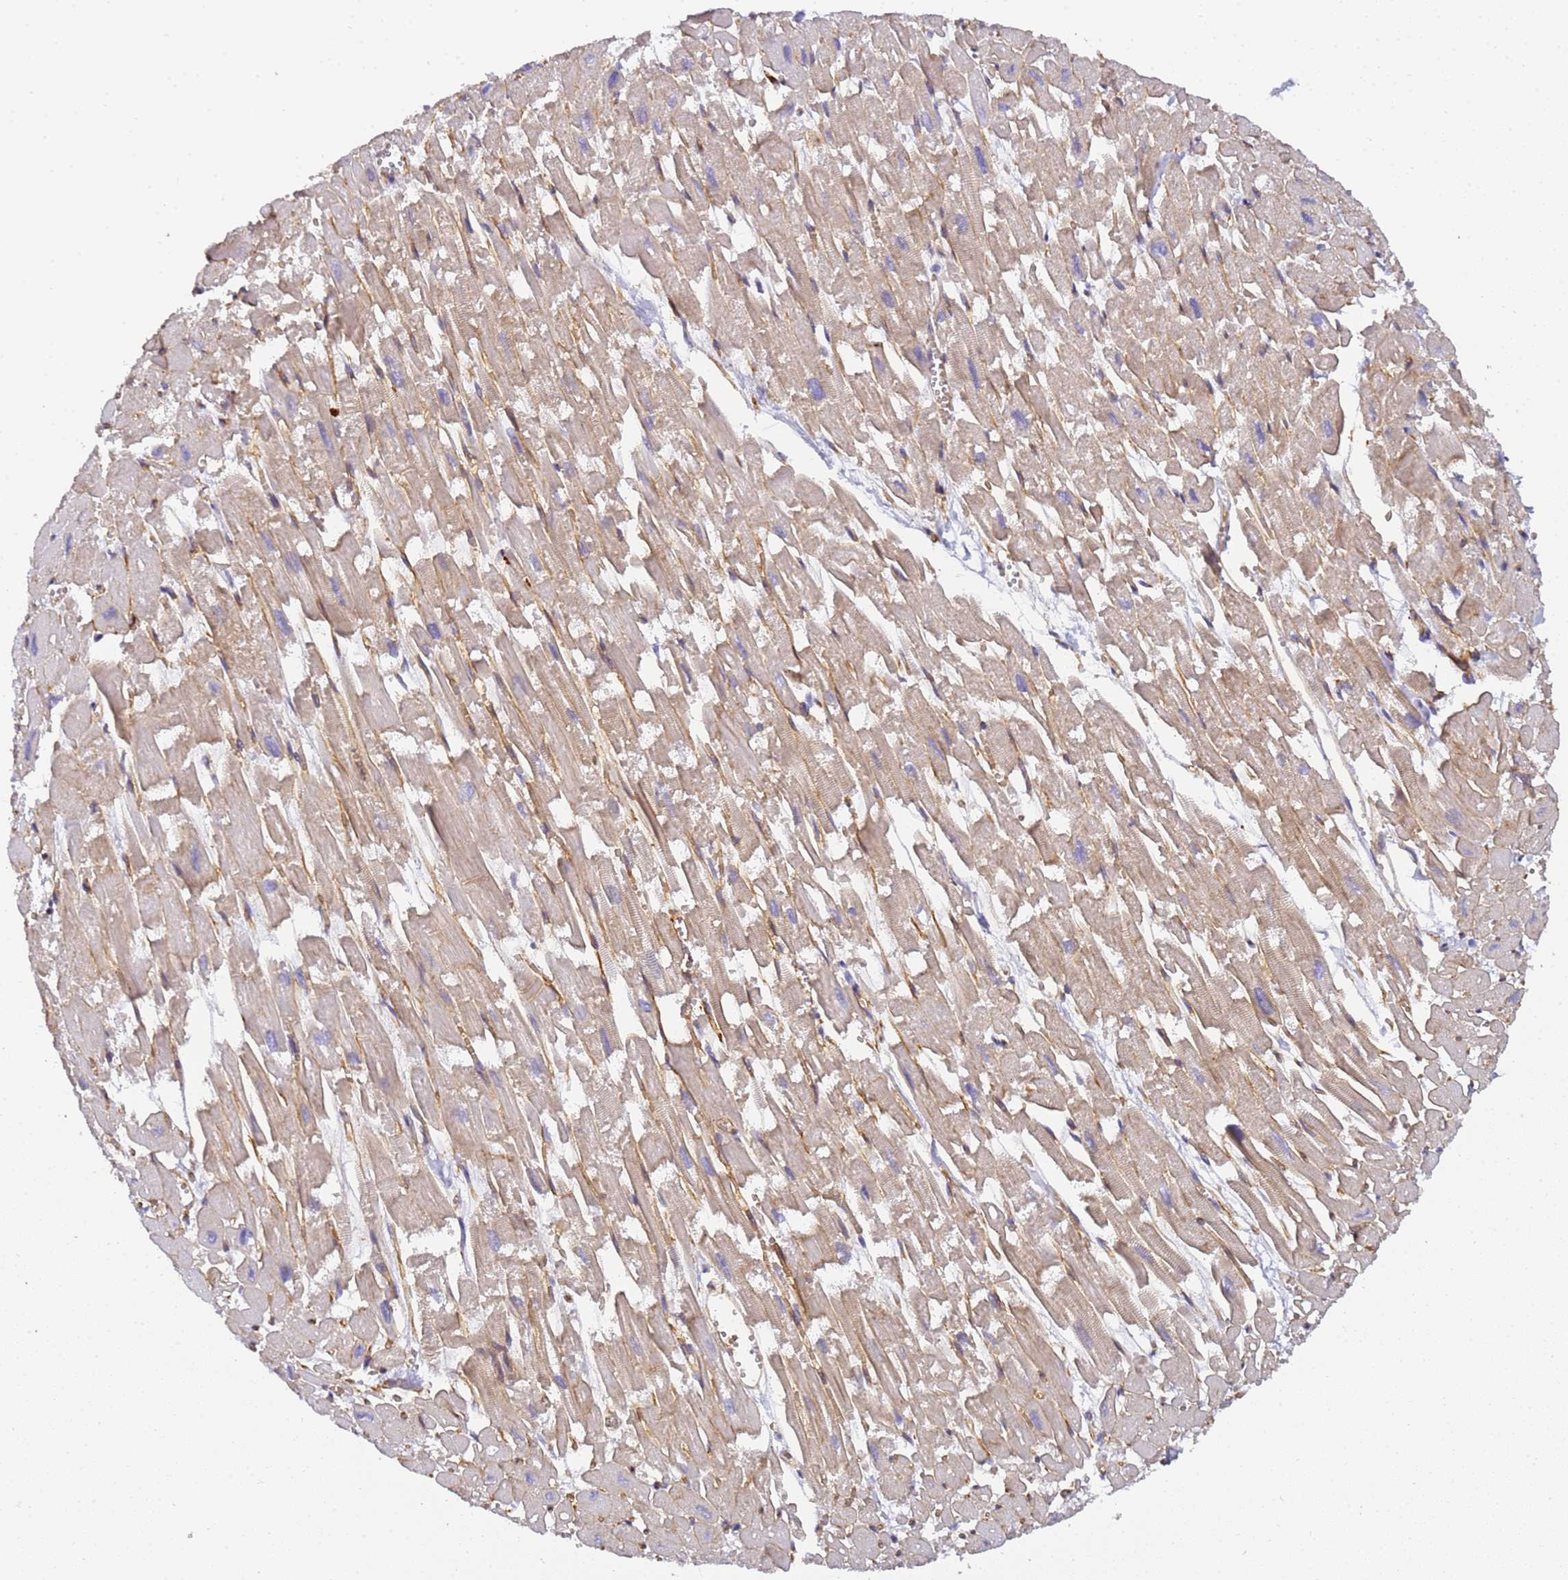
{"staining": {"intensity": "weak", "quantity": "25%-75%", "location": "cytoplasmic/membranous"}, "tissue": "heart muscle", "cell_type": "Cardiomyocytes", "image_type": "normal", "snomed": [{"axis": "morphology", "description": "Normal tissue, NOS"}, {"axis": "topography", "description": "Heart"}], "caption": "Approximately 25%-75% of cardiomyocytes in normal human heart muscle display weak cytoplasmic/membranous protein expression as visualized by brown immunohistochemical staining.", "gene": "GON4L", "patient": {"sex": "male", "age": 54}}